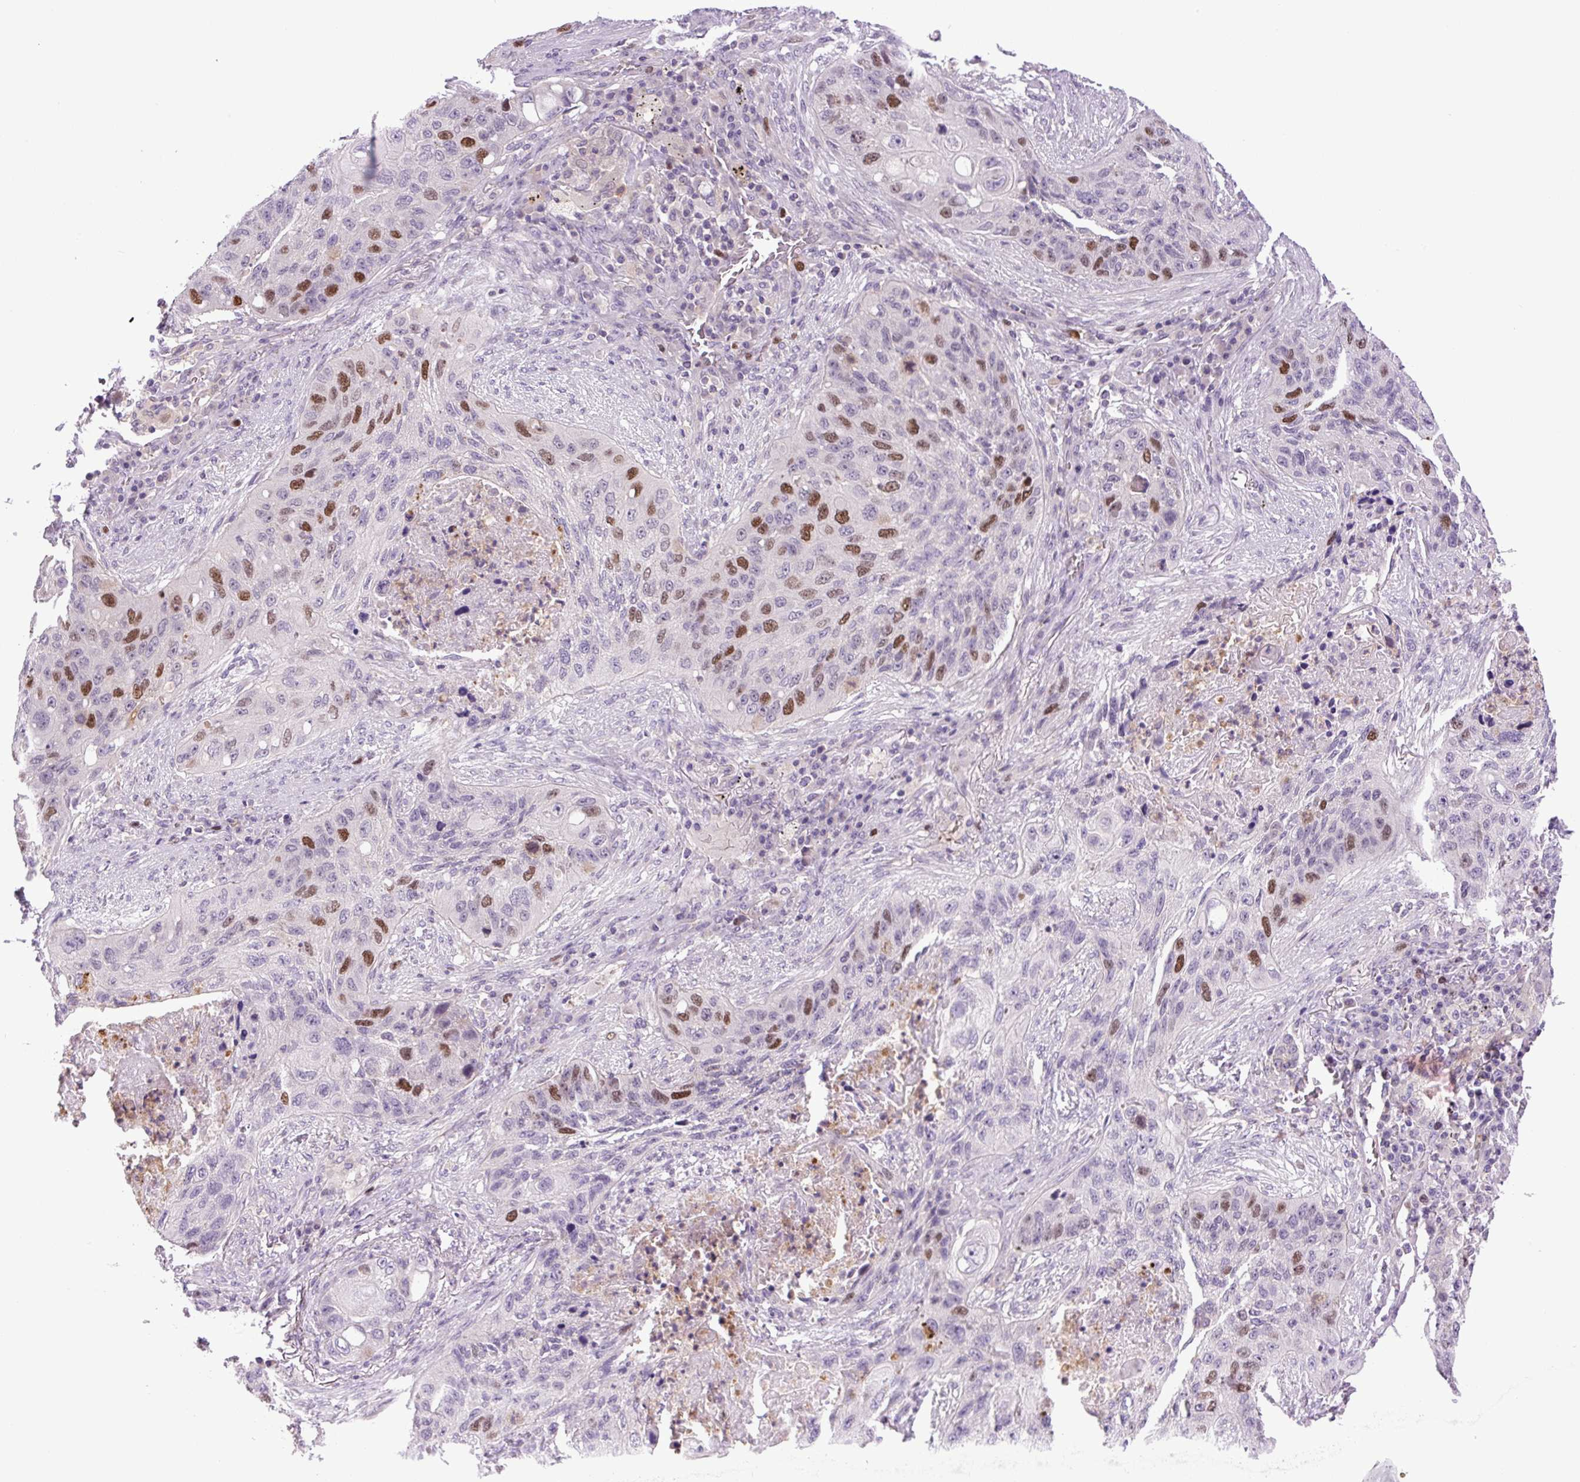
{"staining": {"intensity": "moderate", "quantity": "25%-75%", "location": "nuclear"}, "tissue": "lung cancer", "cell_type": "Tumor cells", "image_type": "cancer", "snomed": [{"axis": "morphology", "description": "Squamous cell carcinoma, NOS"}, {"axis": "topography", "description": "Lung"}], "caption": "Protein positivity by immunohistochemistry reveals moderate nuclear positivity in about 25%-75% of tumor cells in lung squamous cell carcinoma.", "gene": "KIFC1", "patient": {"sex": "female", "age": 63}}